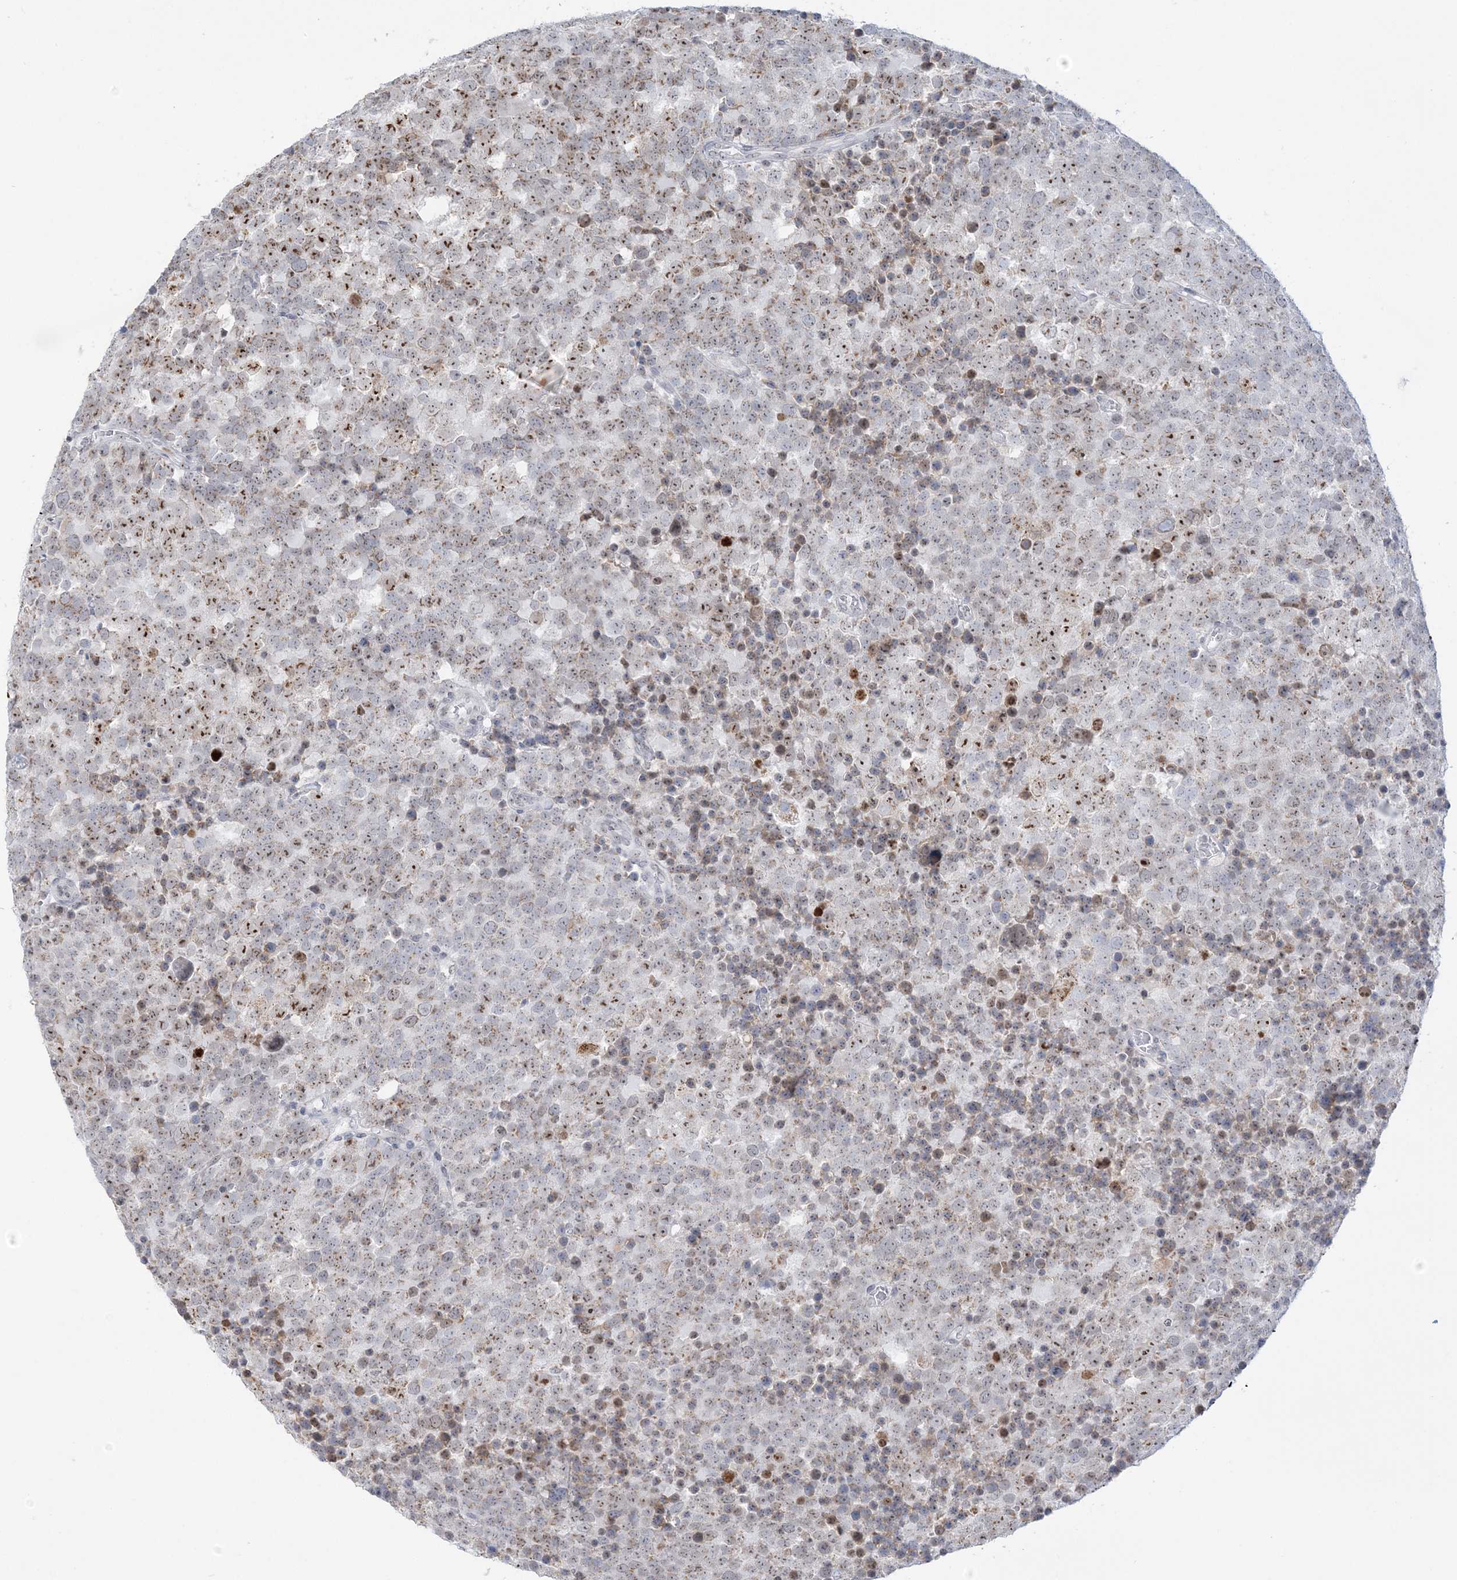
{"staining": {"intensity": "moderate", "quantity": ">75%", "location": "nuclear"}, "tissue": "testis cancer", "cell_type": "Tumor cells", "image_type": "cancer", "snomed": [{"axis": "morphology", "description": "Seminoma, NOS"}, {"axis": "topography", "description": "Testis"}], "caption": "A histopathology image of seminoma (testis) stained for a protein shows moderate nuclear brown staining in tumor cells. (DAB IHC with brightfield microscopy, high magnification).", "gene": "DDX21", "patient": {"sex": "male", "age": 71}}